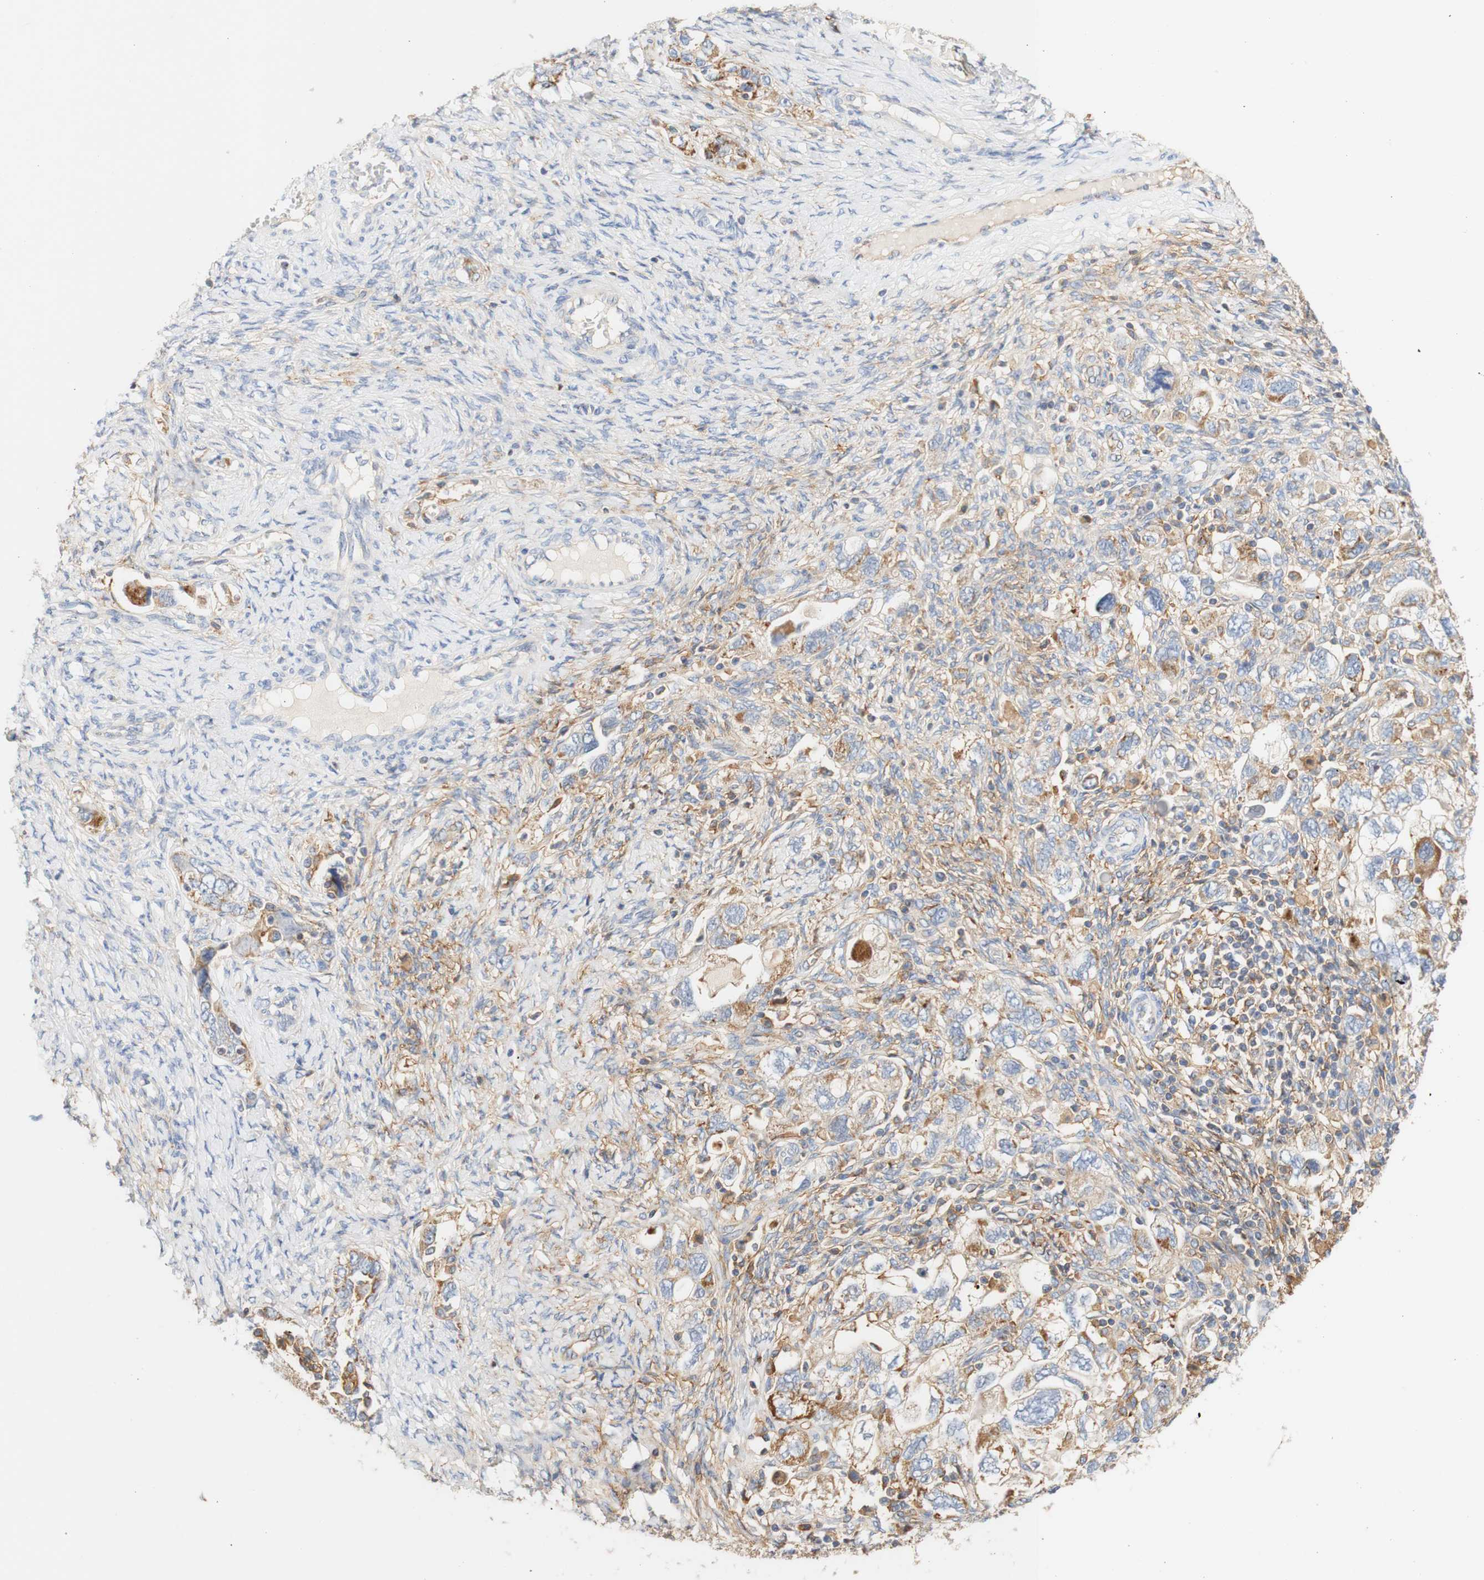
{"staining": {"intensity": "moderate", "quantity": ">75%", "location": "cytoplasmic/membranous"}, "tissue": "ovarian cancer", "cell_type": "Tumor cells", "image_type": "cancer", "snomed": [{"axis": "morphology", "description": "Carcinoma, NOS"}, {"axis": "morphology", "description": "Cystadenocarcinoma, serous, NOS"}, {"axis": "topography", "description": "Ovary"}], "caption": "Immunohistochemistry (IHC) of ovarian cancer displays medium levels of moderate cytoplasmic/membranous staining in approximately >75% of tumor cells.", "gene": "PCDH7", "patient": {"sex": "female", "age": 69}}